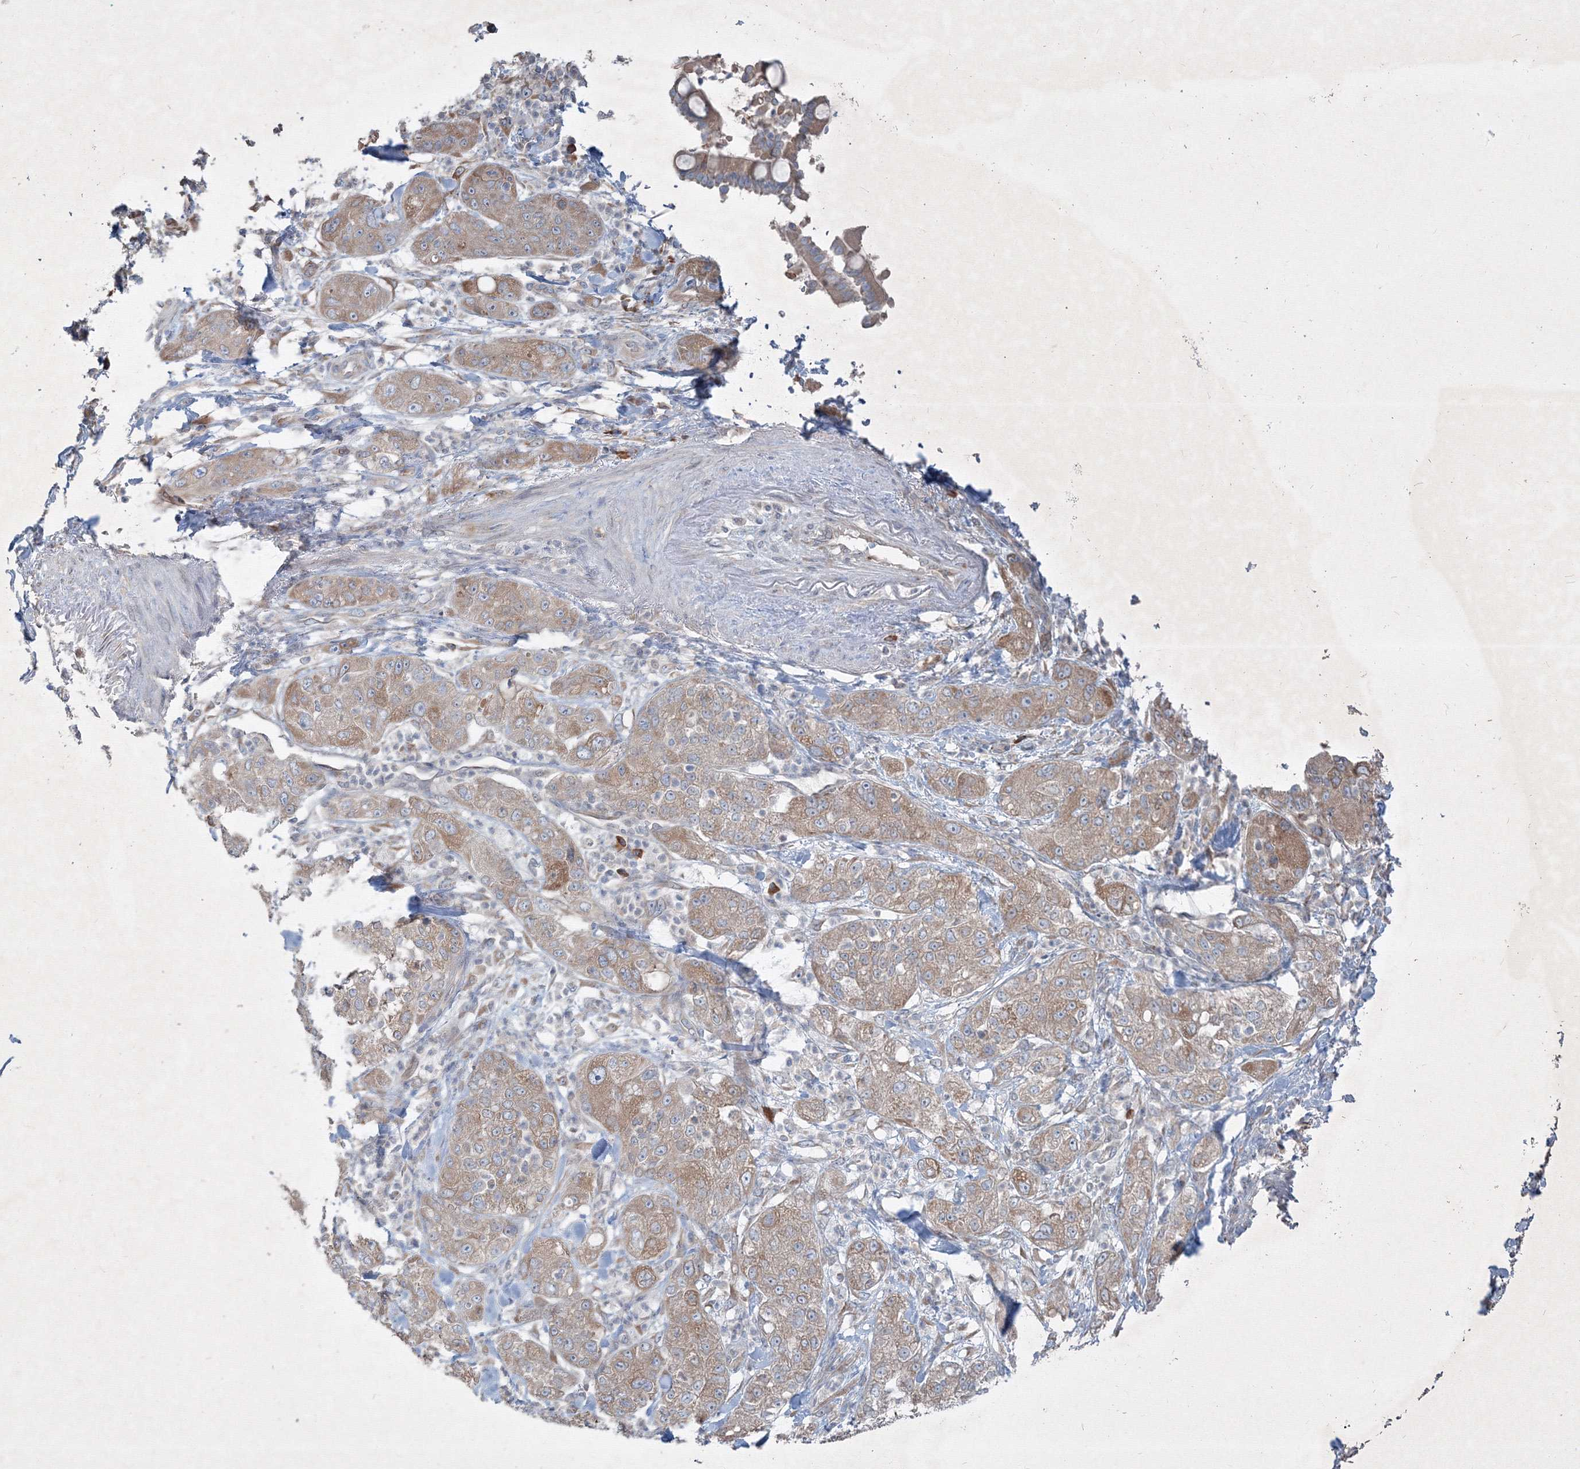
{"staining": {"intensity": "moderate", "quantity": ">75%", "location": "cytoplasmic/membranous"}, "tissue": "pancreatic cancer", "cell_type": "Tumor cells", "image_type": "cancer", "snomed": [{"axis": "morphology", "description": "Adenocarcinoma, NOS"}, {"axis": "topography", "description": "Pancreas"}], "caption": "Pancreatic cancer tissue exhibits moderate cytoplasmic/membranous expression in approximately >75% of tumor cells The protein is stained brown, and the nuclei are stained in blue (DAB IHC with brightfield microscopy, high magnification).", "gene": "IFNAR1", "patient": {"sex": "female", "age": 78}}